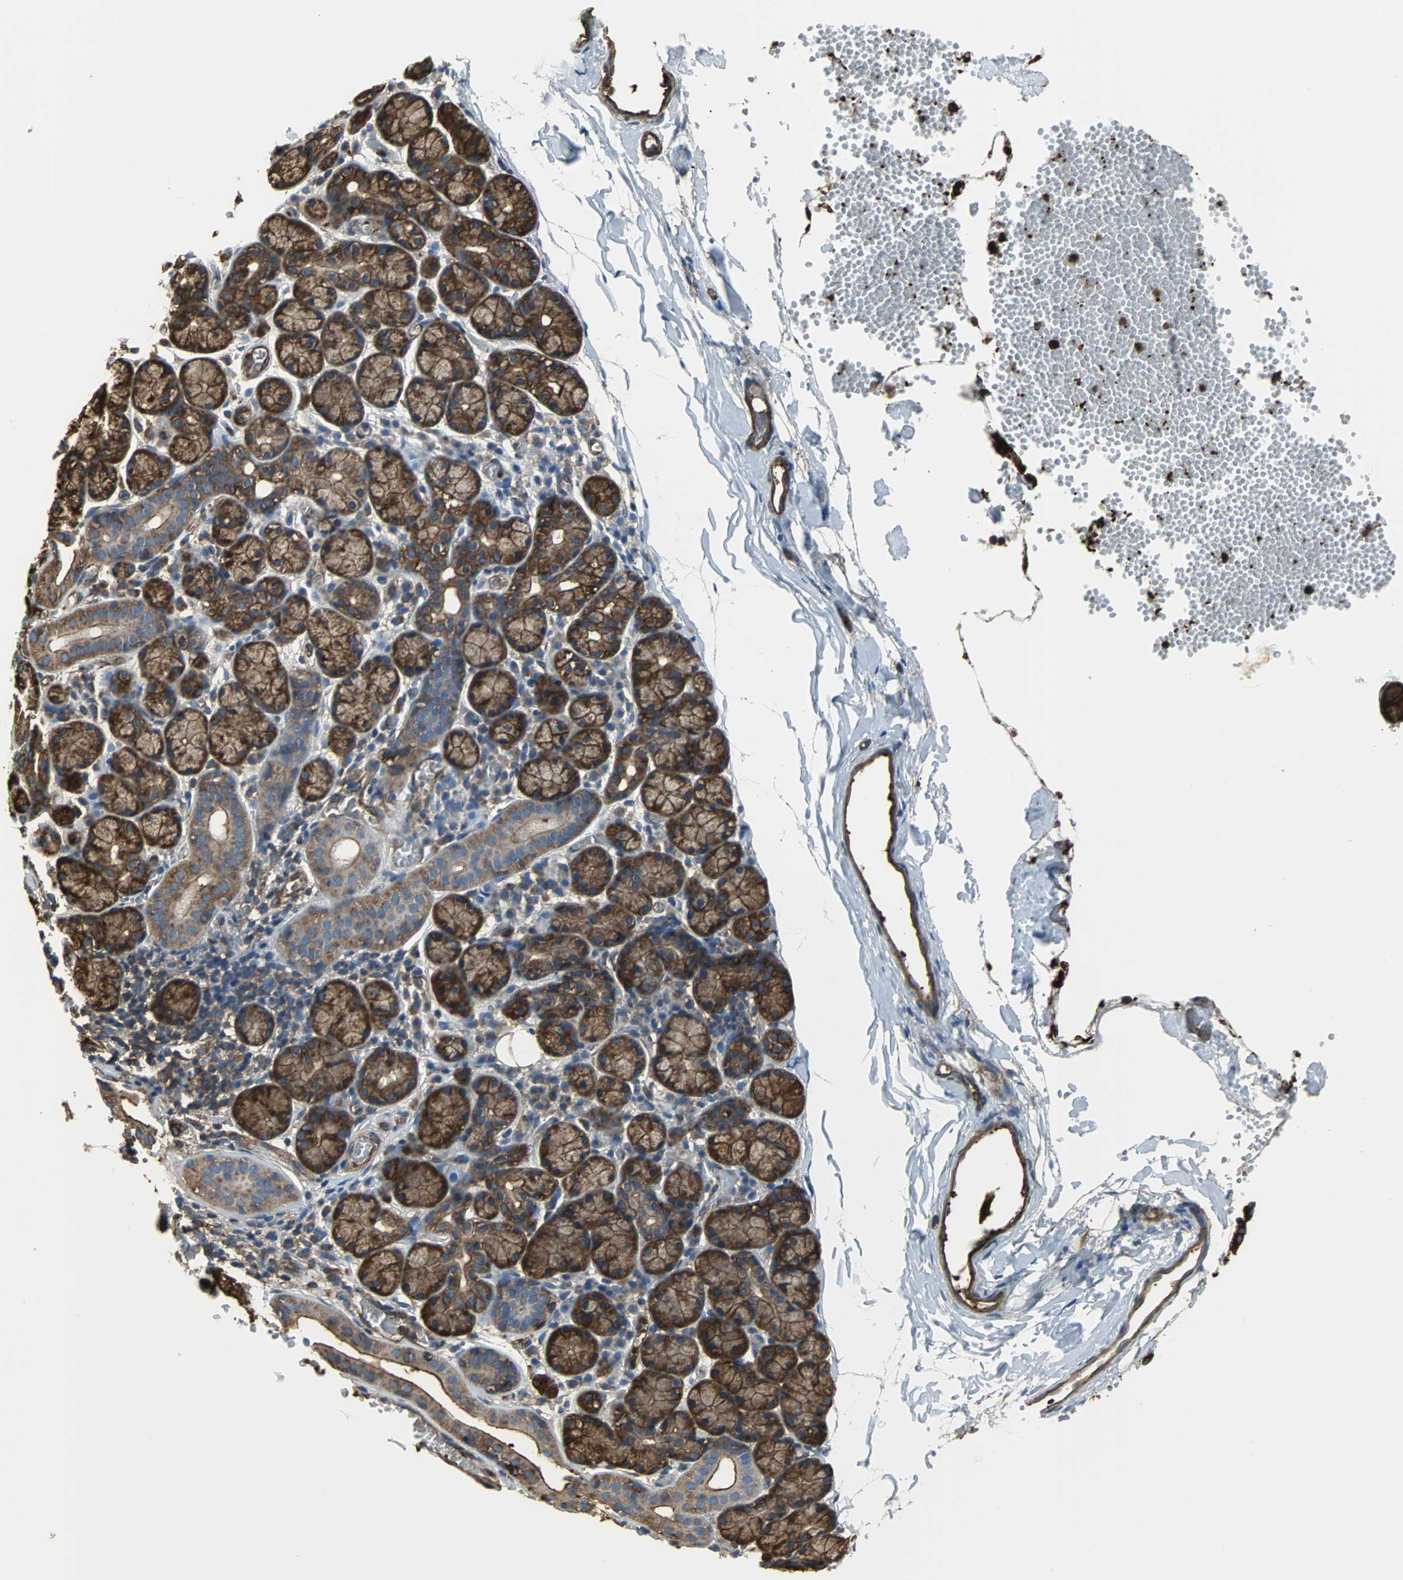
{"staining": {"intensity": "strong", "quantity": ">75%", "location": "cytoplasmic/membranous"}, "tissue": "salivary gland", "cell_type": "Glandular cells", "image_type": "normal", "snomed": [{"axis": "morphology", "description": "Normal tissue, NOS"}, {"axis": "topography", "description": "Salivary gland"}], "caption": "IHC micrograph of benign salivary gland: salivary gland stained using immunohistochemistry shows high levels of strong protein expression localized specifically in the cytoplasmic/membranous of glandular cells, appearing as a cytoplasmic/membranous brown color.", "gene": "ACTN1", "patient": {"sex": "female", "age": 24}}